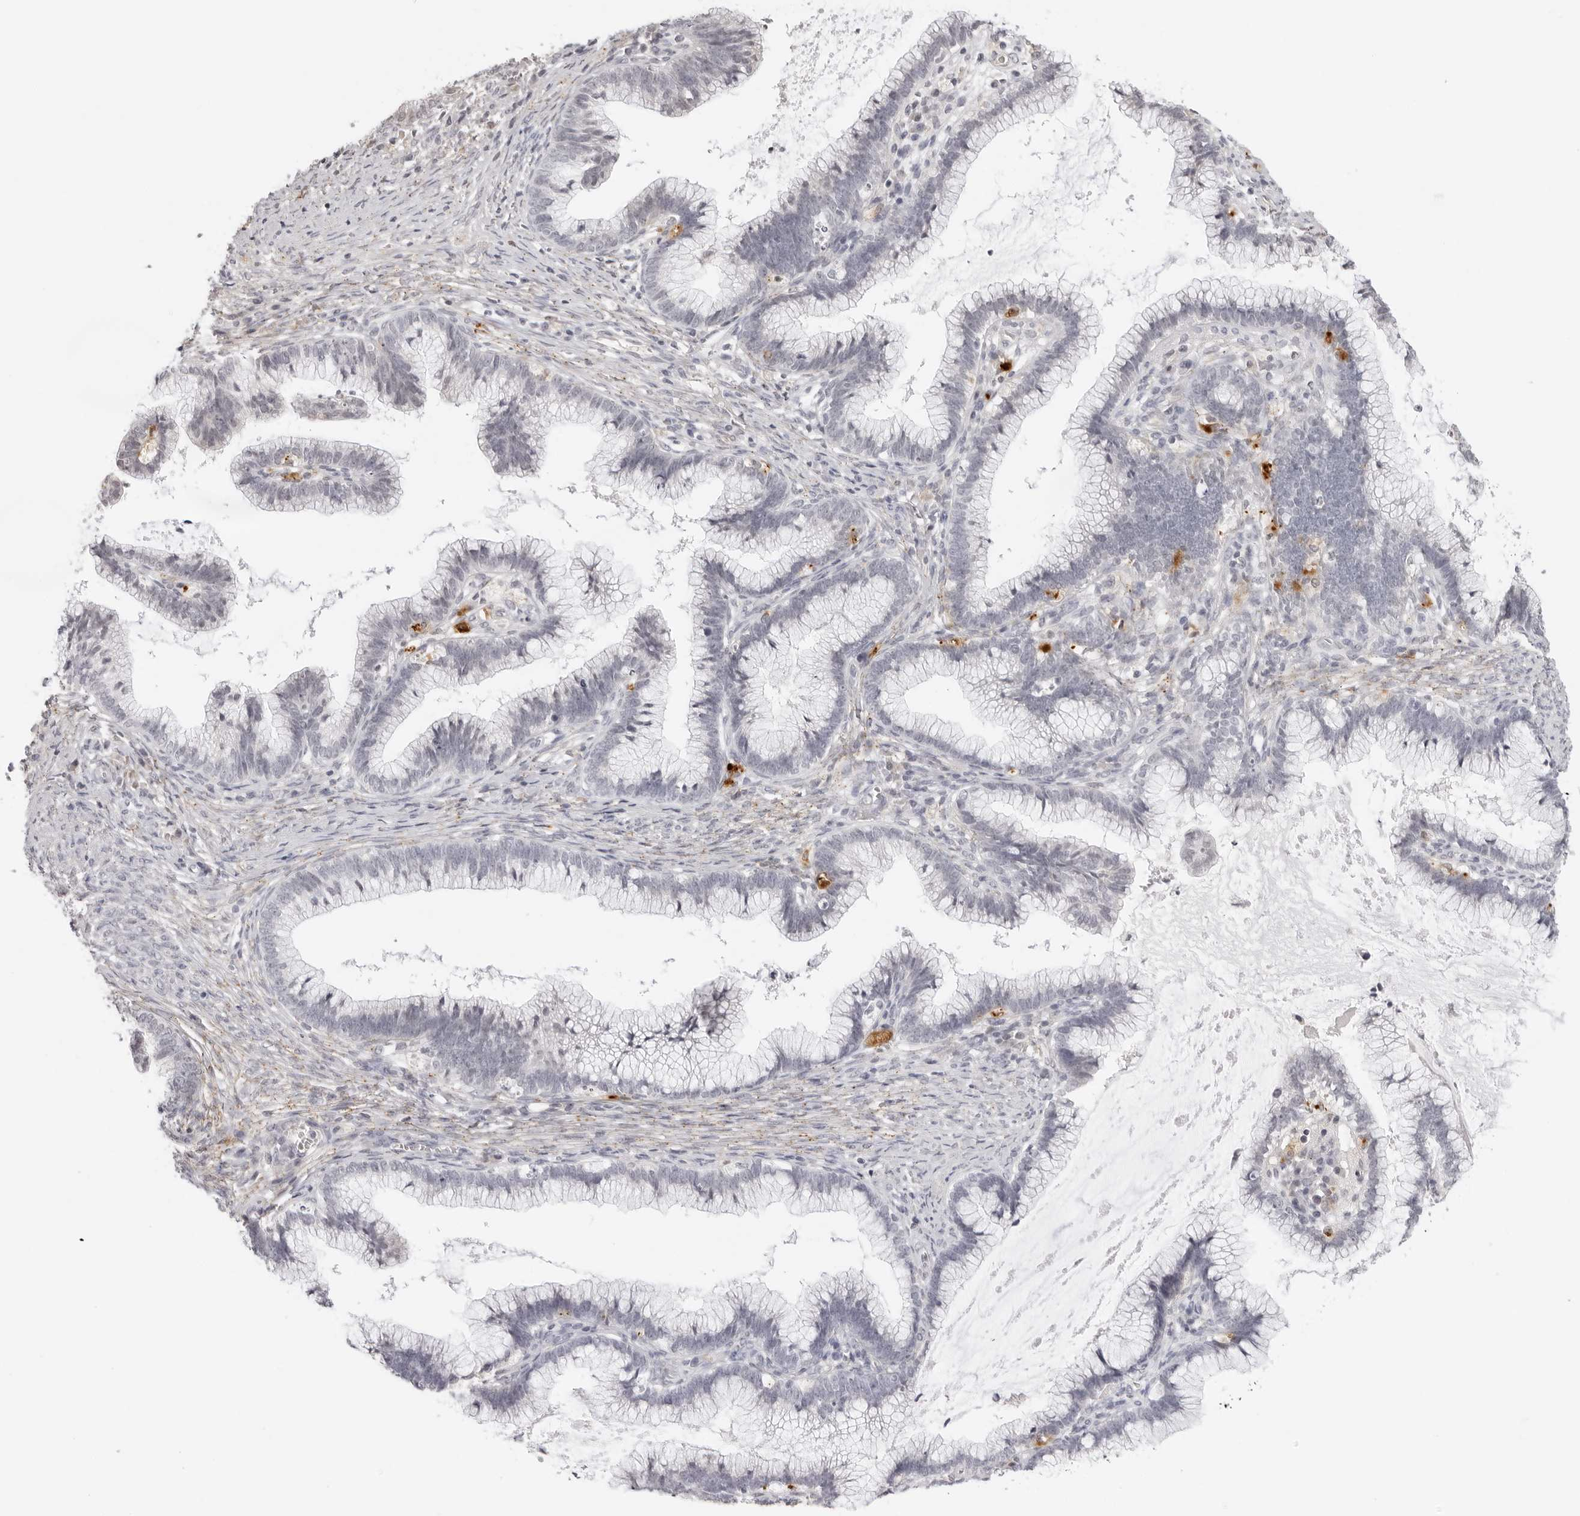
{"staining": {"intensity": "negative", "quantity": "none", "location": "none"}, "tissue": "cervical cancer", "cell_type": "Tumor cells", "image_type": "cancer", "snomed": [{"axis": "morphology", "description": "Adenocarcinoma, NOS"}, {"axis": "topography", "description": "Cervix"}], "caption": "This is an immunohistochemistry (IHC) image of cervical adenocarcinoma. There is no positivity in tumor cells.", "gene": "STRADB", "patient": {"sex": "female", "age": 36}}